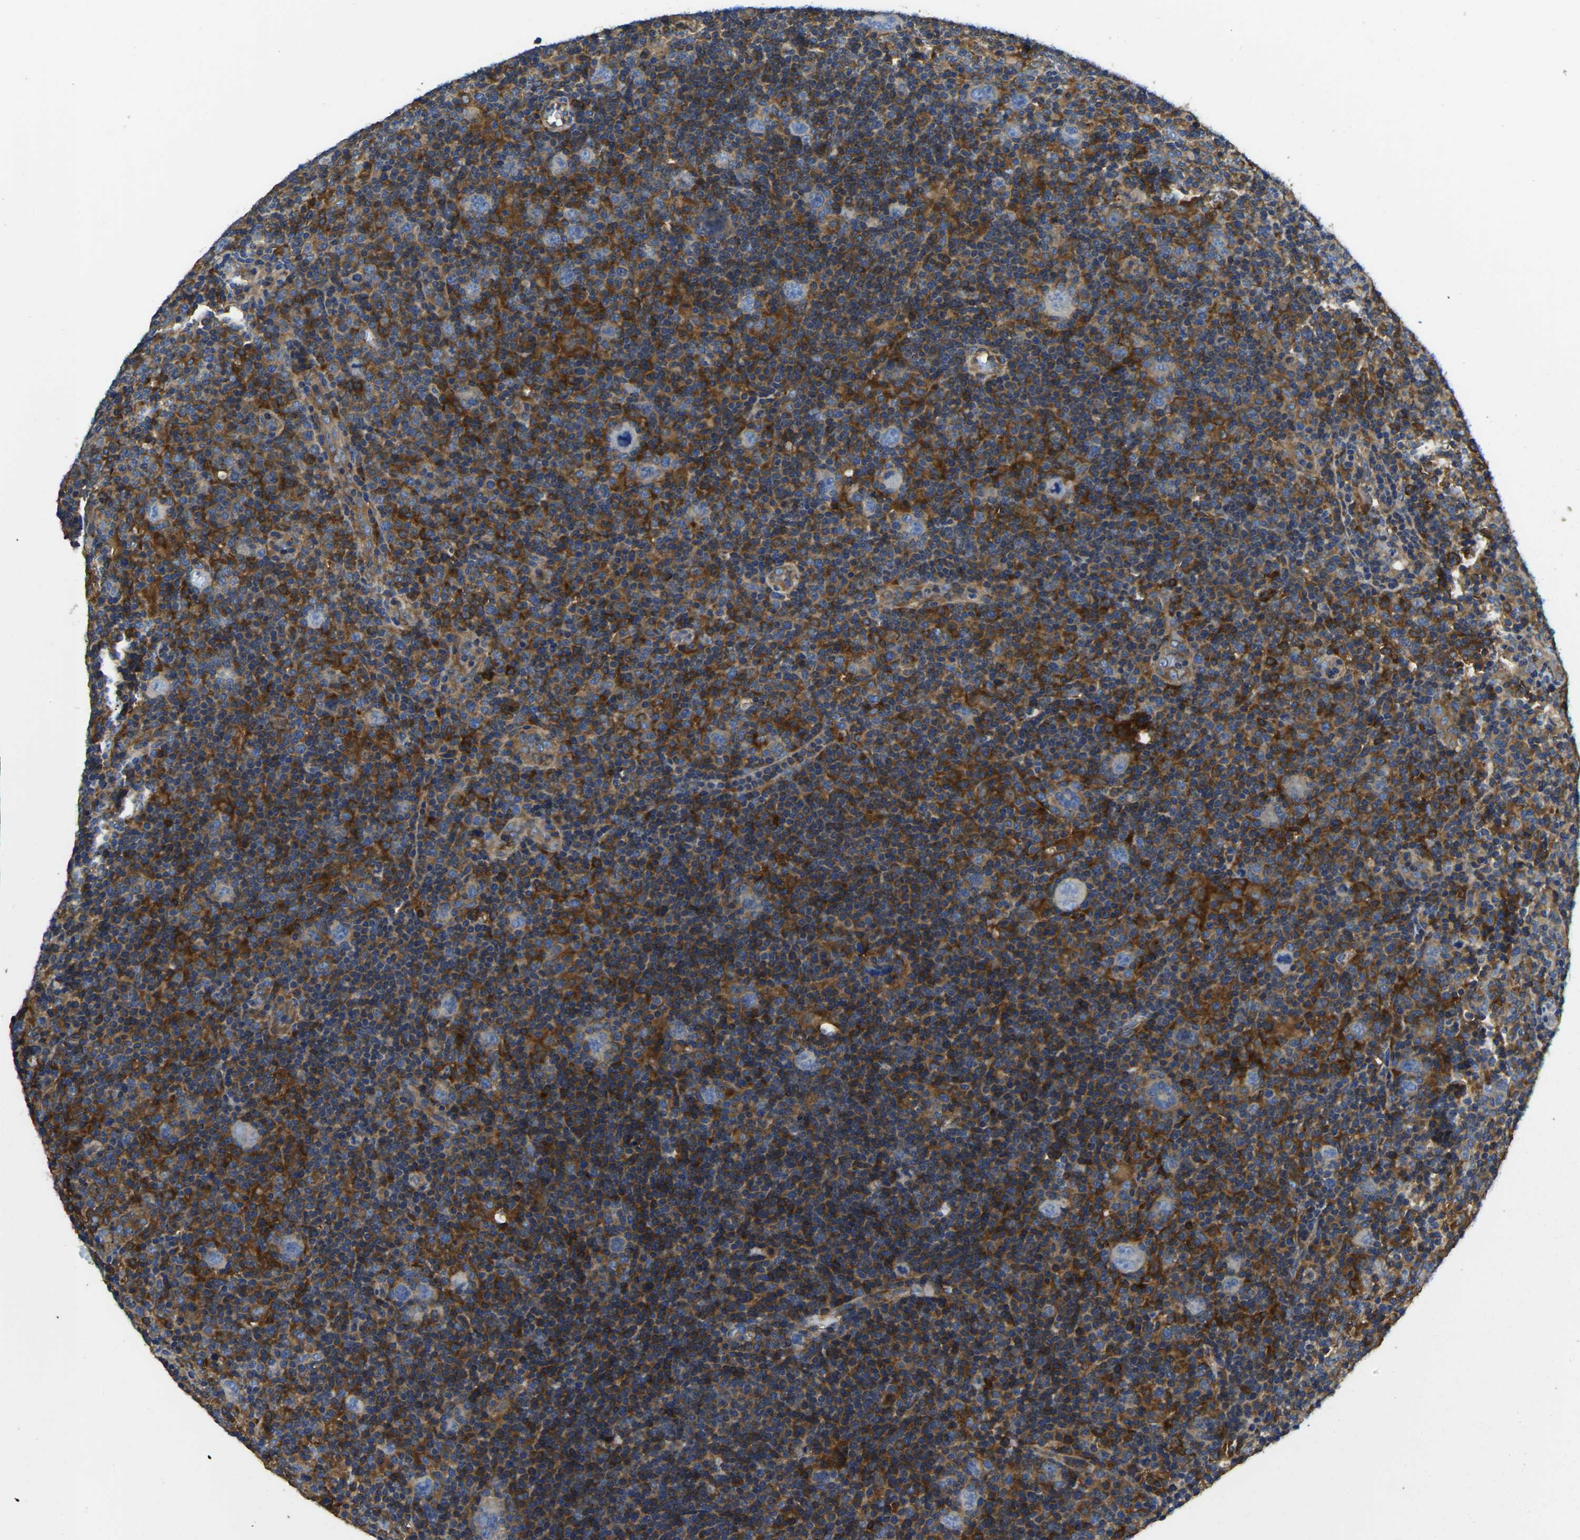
{"staining": {"intensity": "weak", "quantity": "<25%", "location": "cytoplasmic/membranous"}, "tissue": "lymphoma", "cell_type": "Tumor cells", "image_type": "cancer", "snomed": [{"axis": "morphology", "description": "Hodgkin's disease, NOS"}, {"axis": "topography", "description": "Lymph node"}], "caption": "DAB immunohistochemical staining of human Hodgkin's disease exhibits no significant positivity in tumor cells.", "gene": "STAT2", "patient": {"sex": "female", "age": 57}}